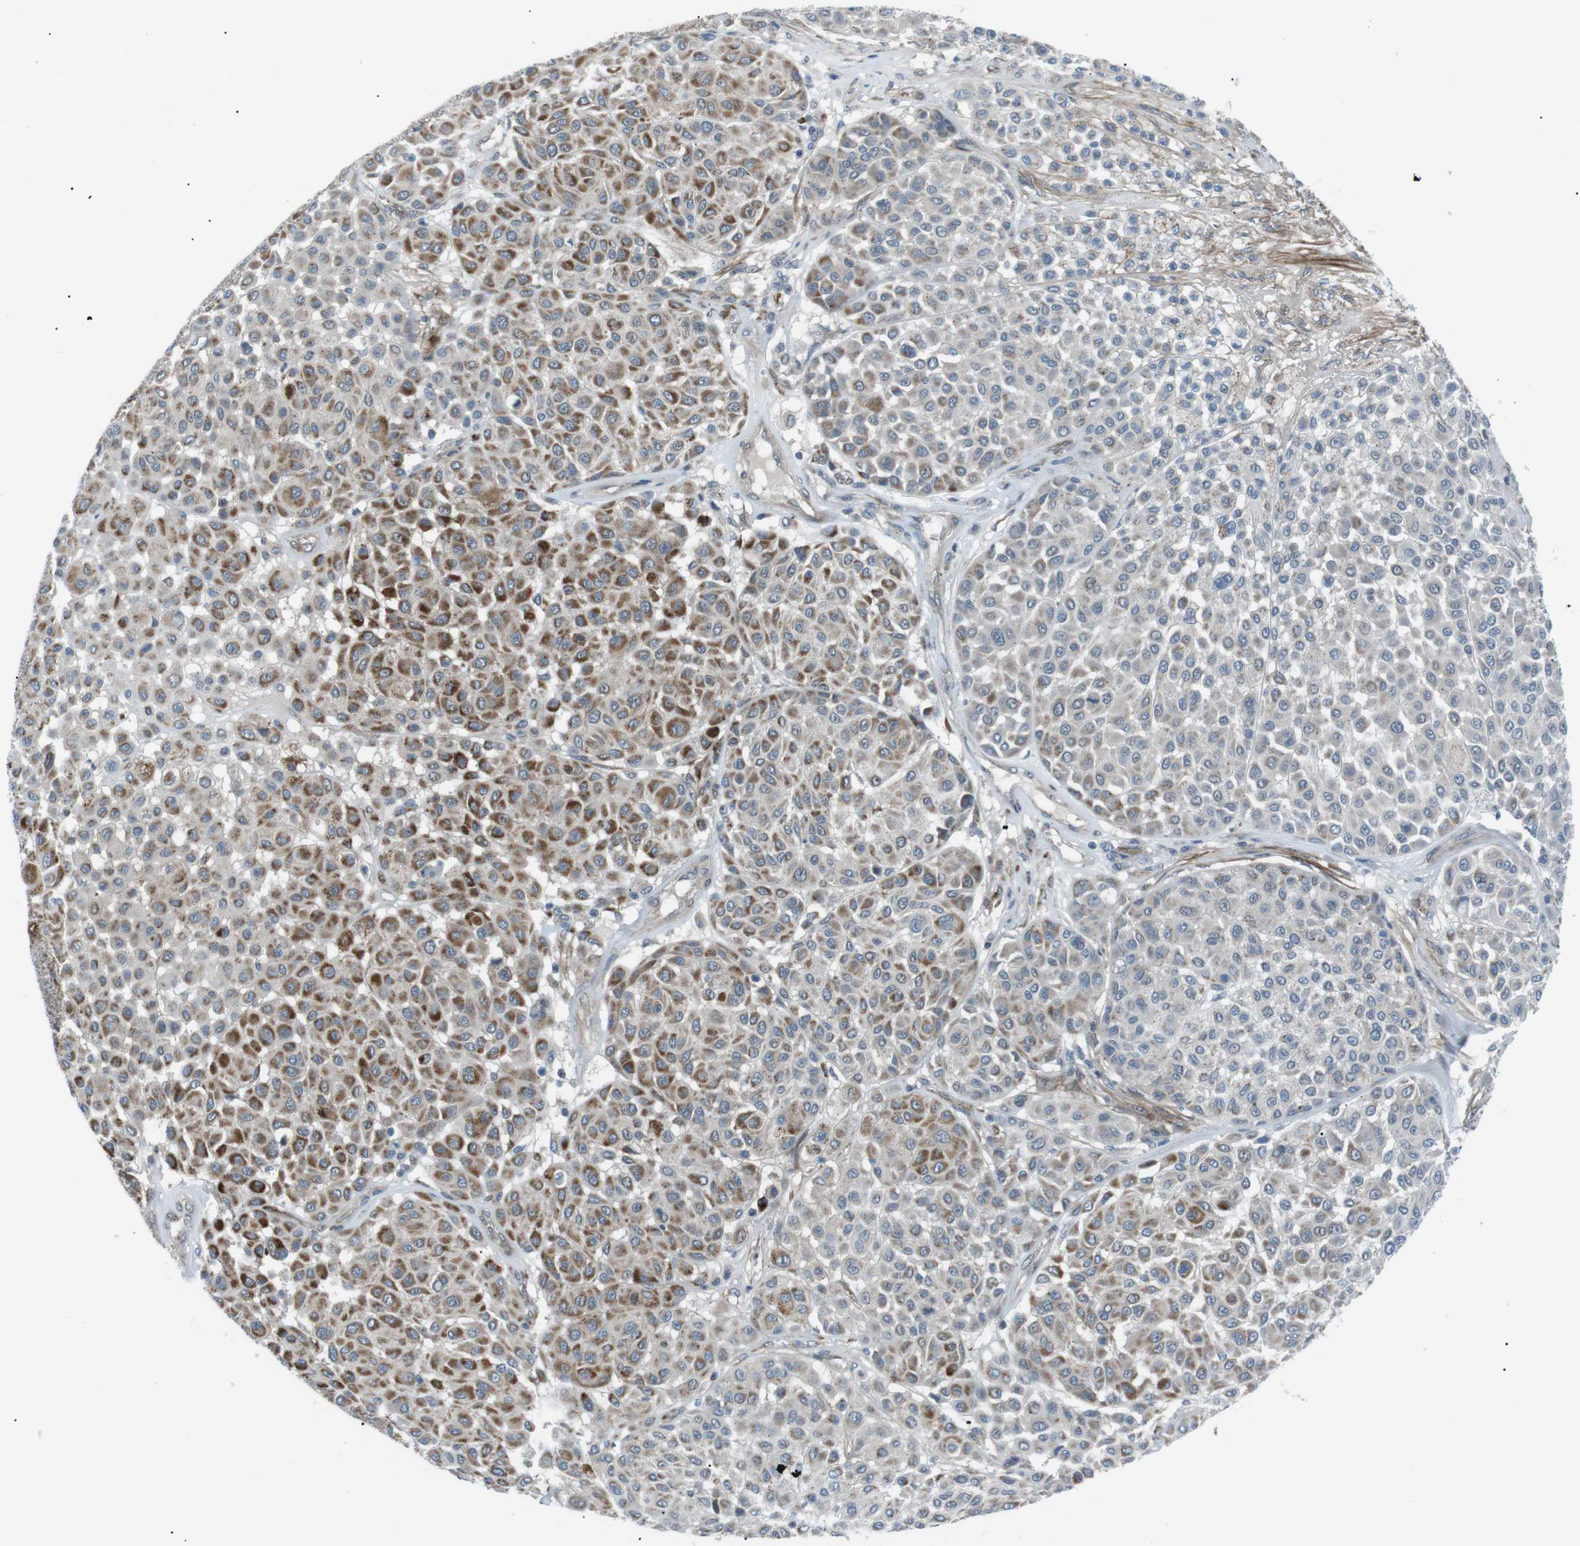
{"staining": {"intensity": "moderate", "quantity": "25%-75%", "location": "cytoplasmic/membranous"}, "tissue": "melanoma", "cell_type": "Tumor cells", "image_type": "cancer", "snomed": [{"axis": "morphology", "description": "Malignant melanoma, Metastatic site"}, {"axis": "topography", "description": "Soft tissue"}], "caption": "The photomicrograph shows staining of melanoma, revealing moderate cytoplasmic/membranous protein staining (brown color) within tumor cells. The staining was performed using DAB (3,3'-diaminobenzidine) to visualize the protein expression in brown, while the nuclei were stained in blue with hematoxylin (Magnification: 20x).", "gene": "ARID5B", "patient": {"sex": "male", "age": 41}}